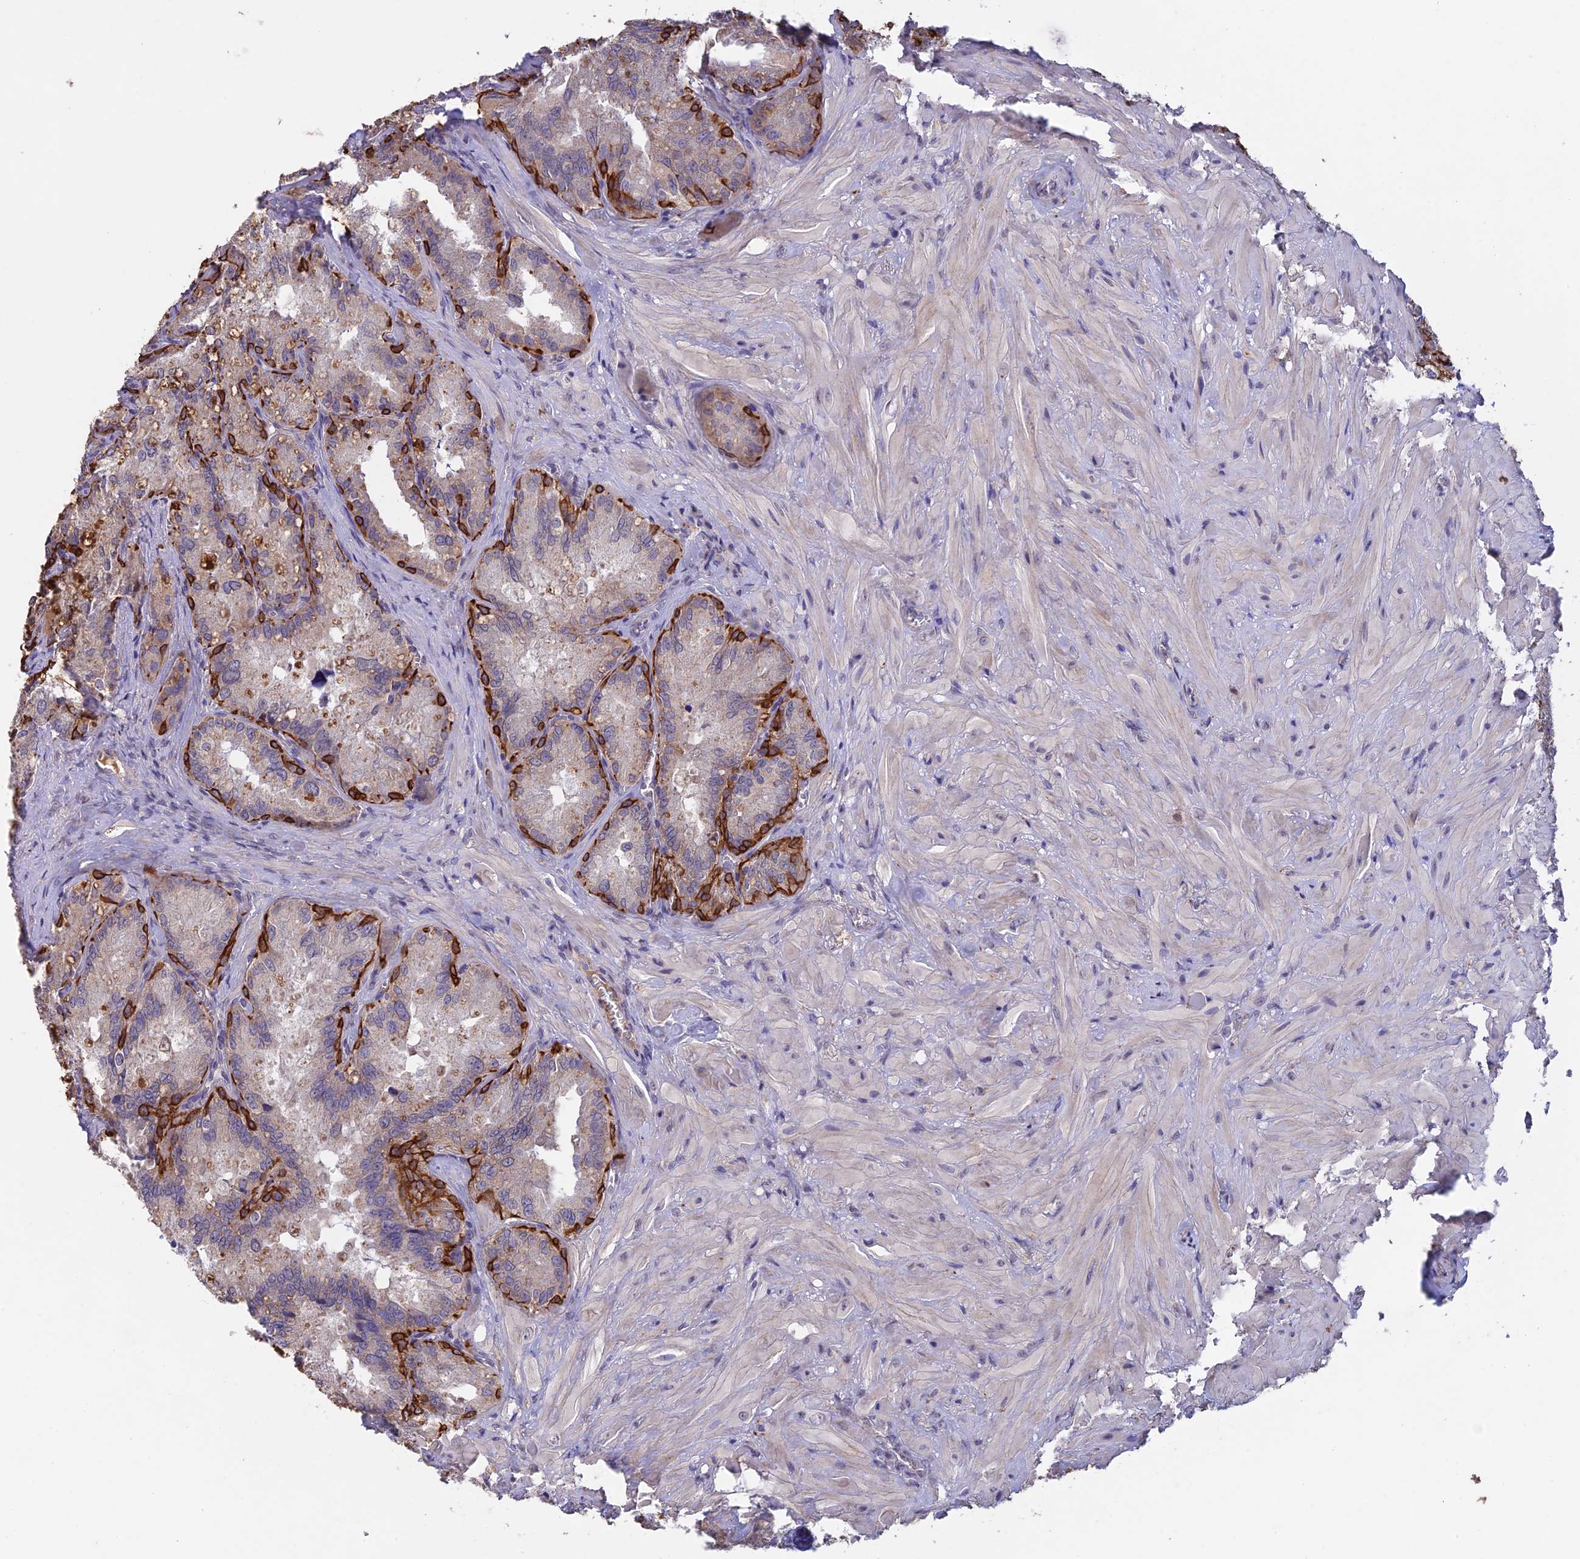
{"staining": {"intensity": "strong", "quantity": "<25%", "location": "cytoplasmic/membranous"}, "tissue": "seminal vesicle", "cell_type": "Glandular cells", "image_type": "normal", "snomed": [{"axis": "morphology", "description": "Normal tissue, NOS"}, {"axis": "topography", "description": "Seminal veicle"}], "caption": "A histopathology image showing strong cytoplasmic/membranous expression in about <25% of glandular cells in benign seminal vesicle, as visualized by brown immunohistochemical staining.", "gene": "SLC39A13", "patient": {"sex": "male", "age": 62}}